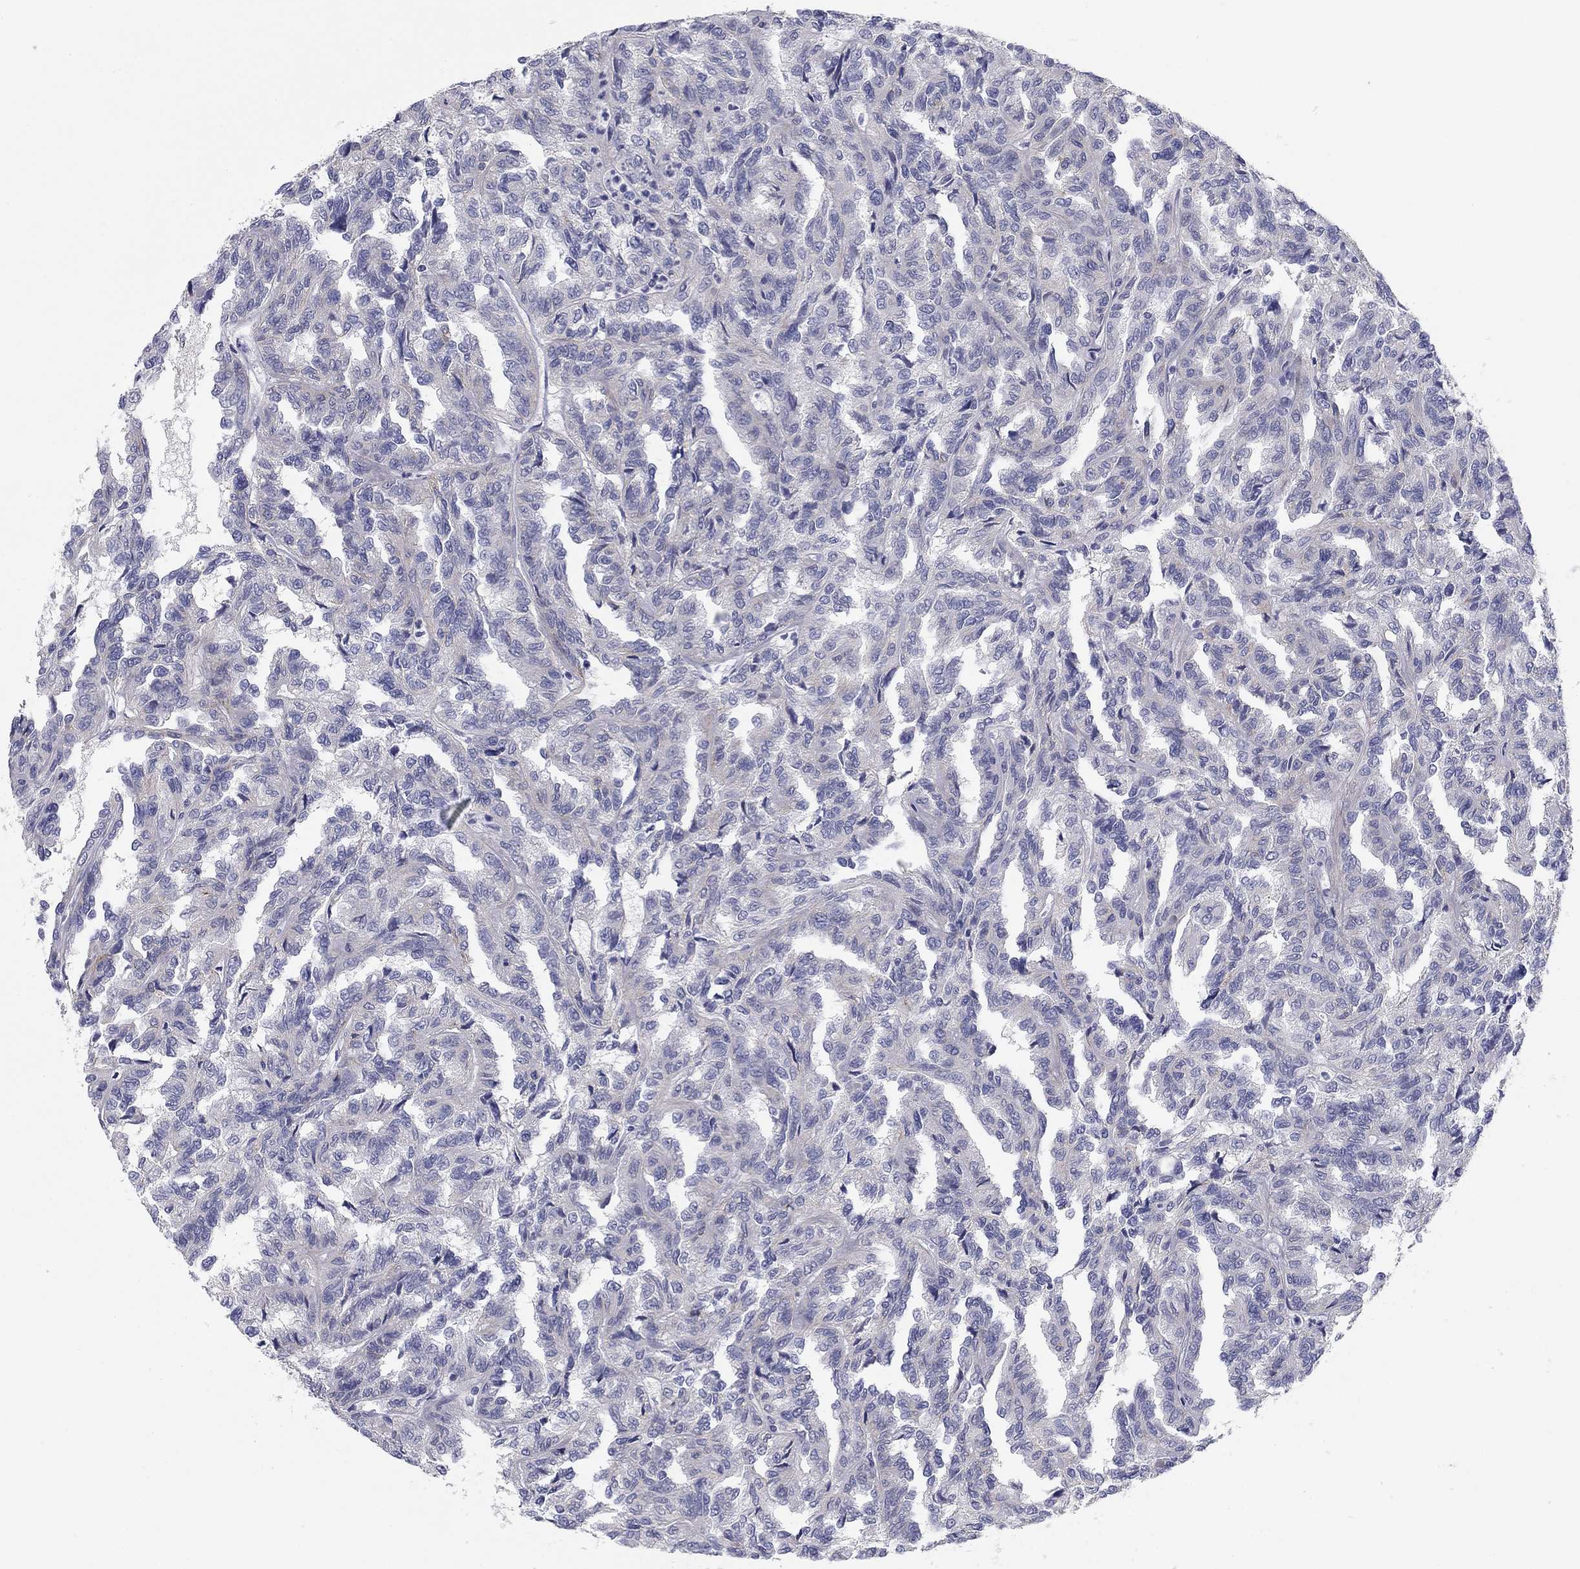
{"staining": {"intensity": "negative", "quantity": "none", "location": "none"}, "tissue": "renal cancer", "cell_type": "Tumor cells", "image_type": "cancer", "snomed": [{"axis": "morphology", "description": "Adenocarcinoma, NOS"}, {"axis": "topography", "description": "Kidney"}], "caption": "Tumor cells show no significant positivity in adenocarcinoma (renal). (Stains: DAB IHC with hematoxylin counter stain, Microscopy: brightfield microscopy at high magnification).", "gene": "SEPTIN3", "patient": {"sex": "male", "age": 79}}